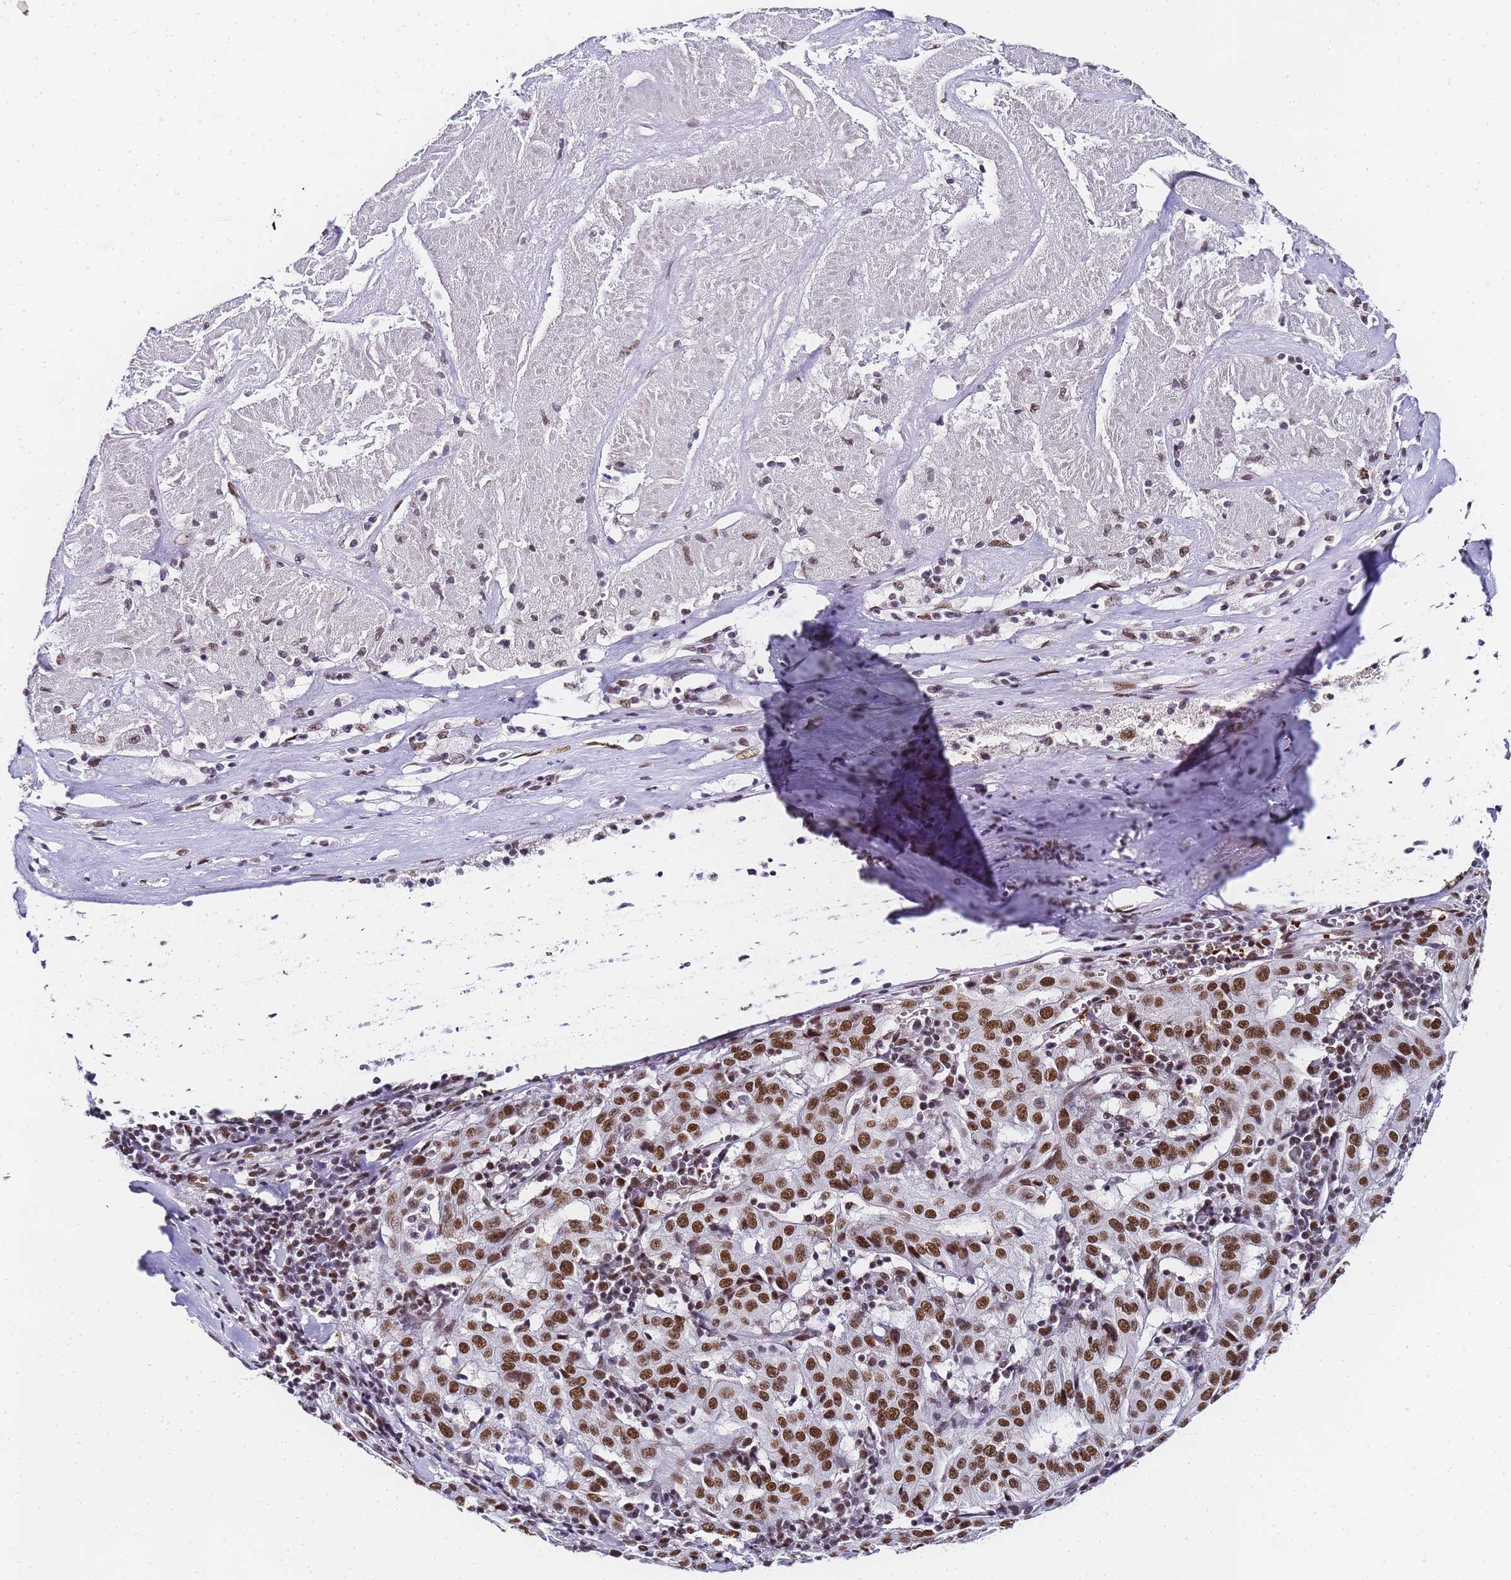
{"staining": {"intensity": "strong", "quantity": ">75%", "location": "nuclear"}, "tissue": "pancreatic cancer", "cell_type": "Tumor cells", "image_type": "cancer", "snomed": [{"axis": "morphology", "description": "Adenocarcinoma, NOS"}, {"axis": "topography", "description": "Pancreas"}], "caption": "Tumor cells exhibit high levels of strong nuclear positivity in about >75% of cells in human pancreatic cancer.", "gene": "POLR1A", "patient": {"sex": "male", "age": 63}}